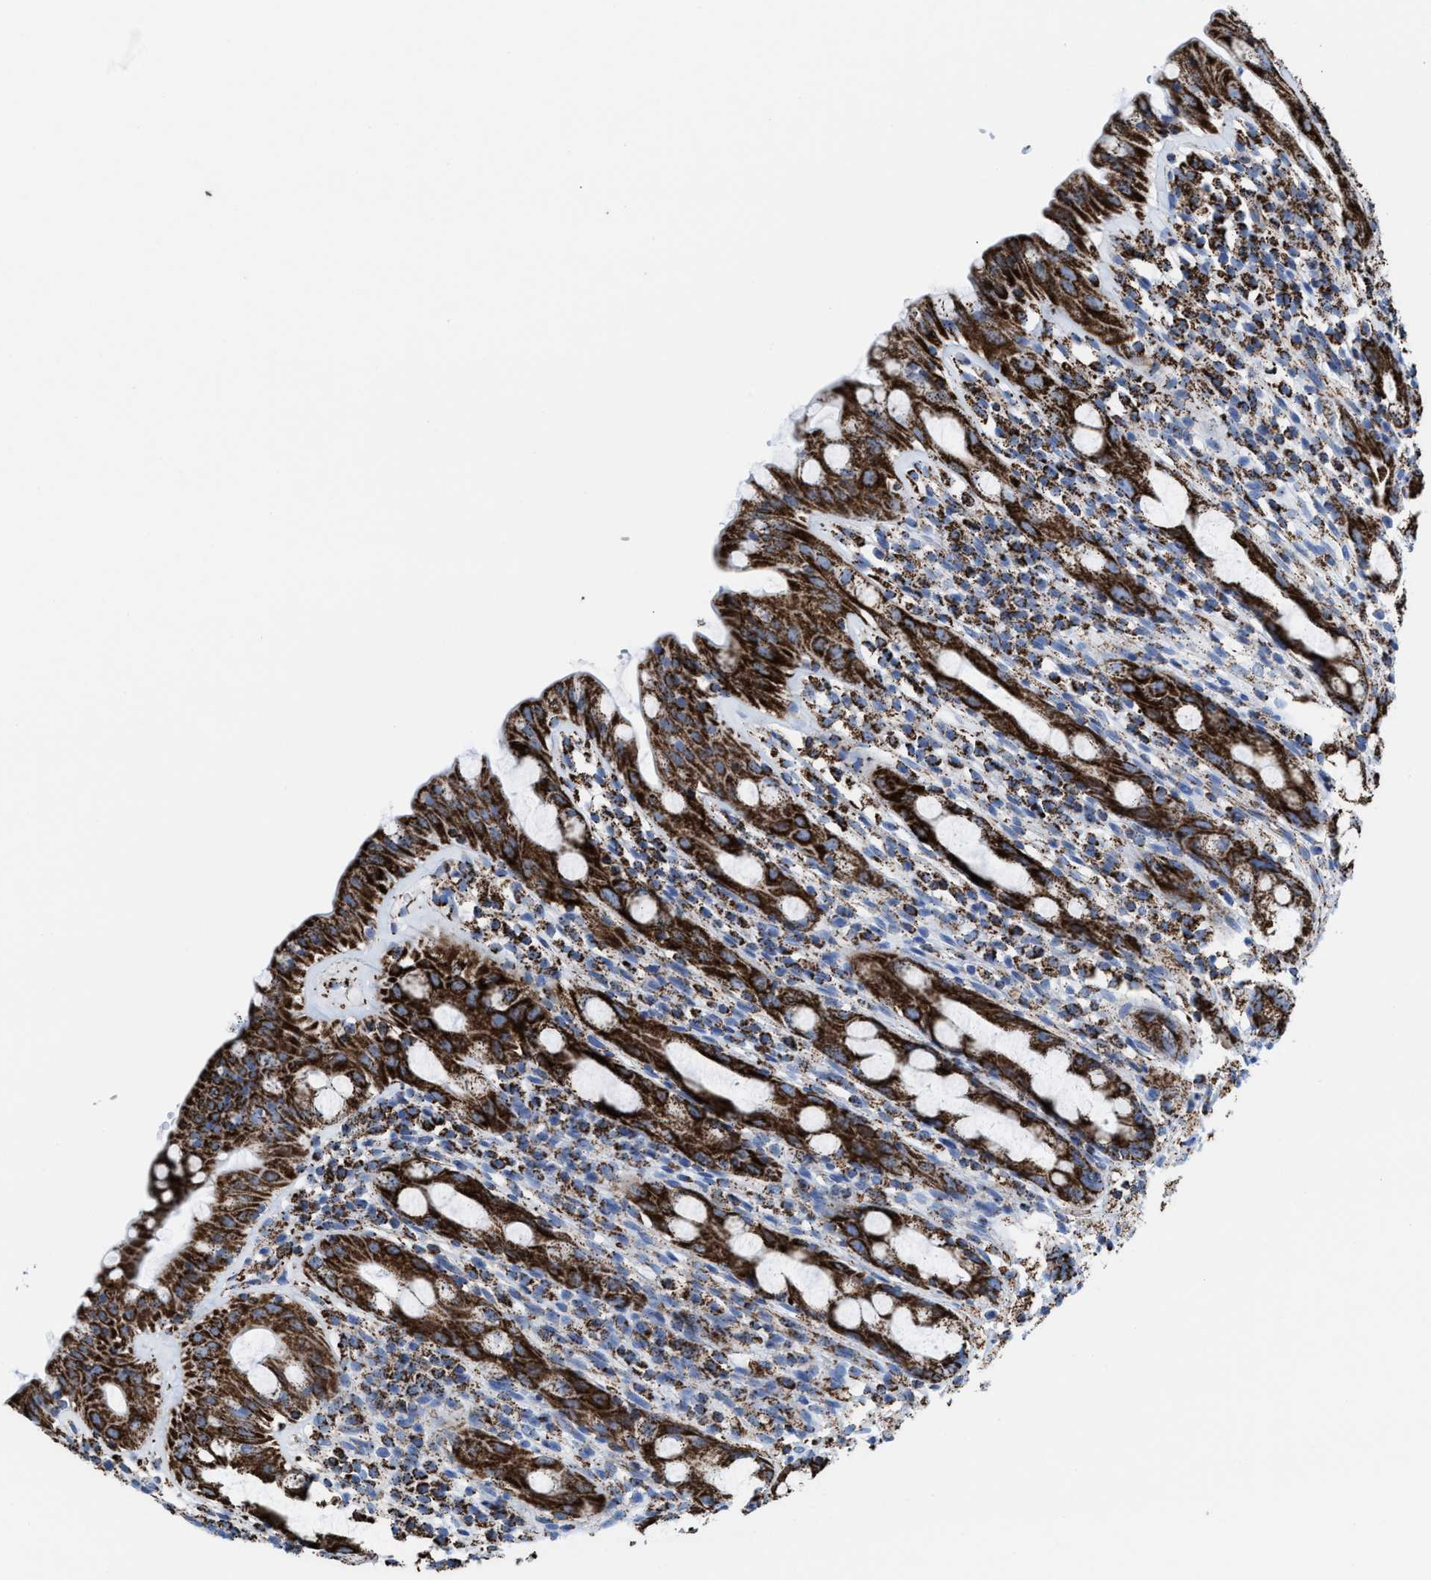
{"staining": {"intensity": "strong", "quantity": ">75%", "location": "cytoplasmic/membranous"}, "tissue": "rectum", "cell_type": "Glandular cells", "image_type": "normal", "snomed": [{"axis": "morphology", "description": "Normal tissue, NOS"}, {"axis": "topography", "description": "Rectum"}], "caption": "Human rectum stained with a protein marker demonstrates strong staining in glandular cells.", "gene": "ECHS1", "patient": {"sex": "male", "age": 44}}